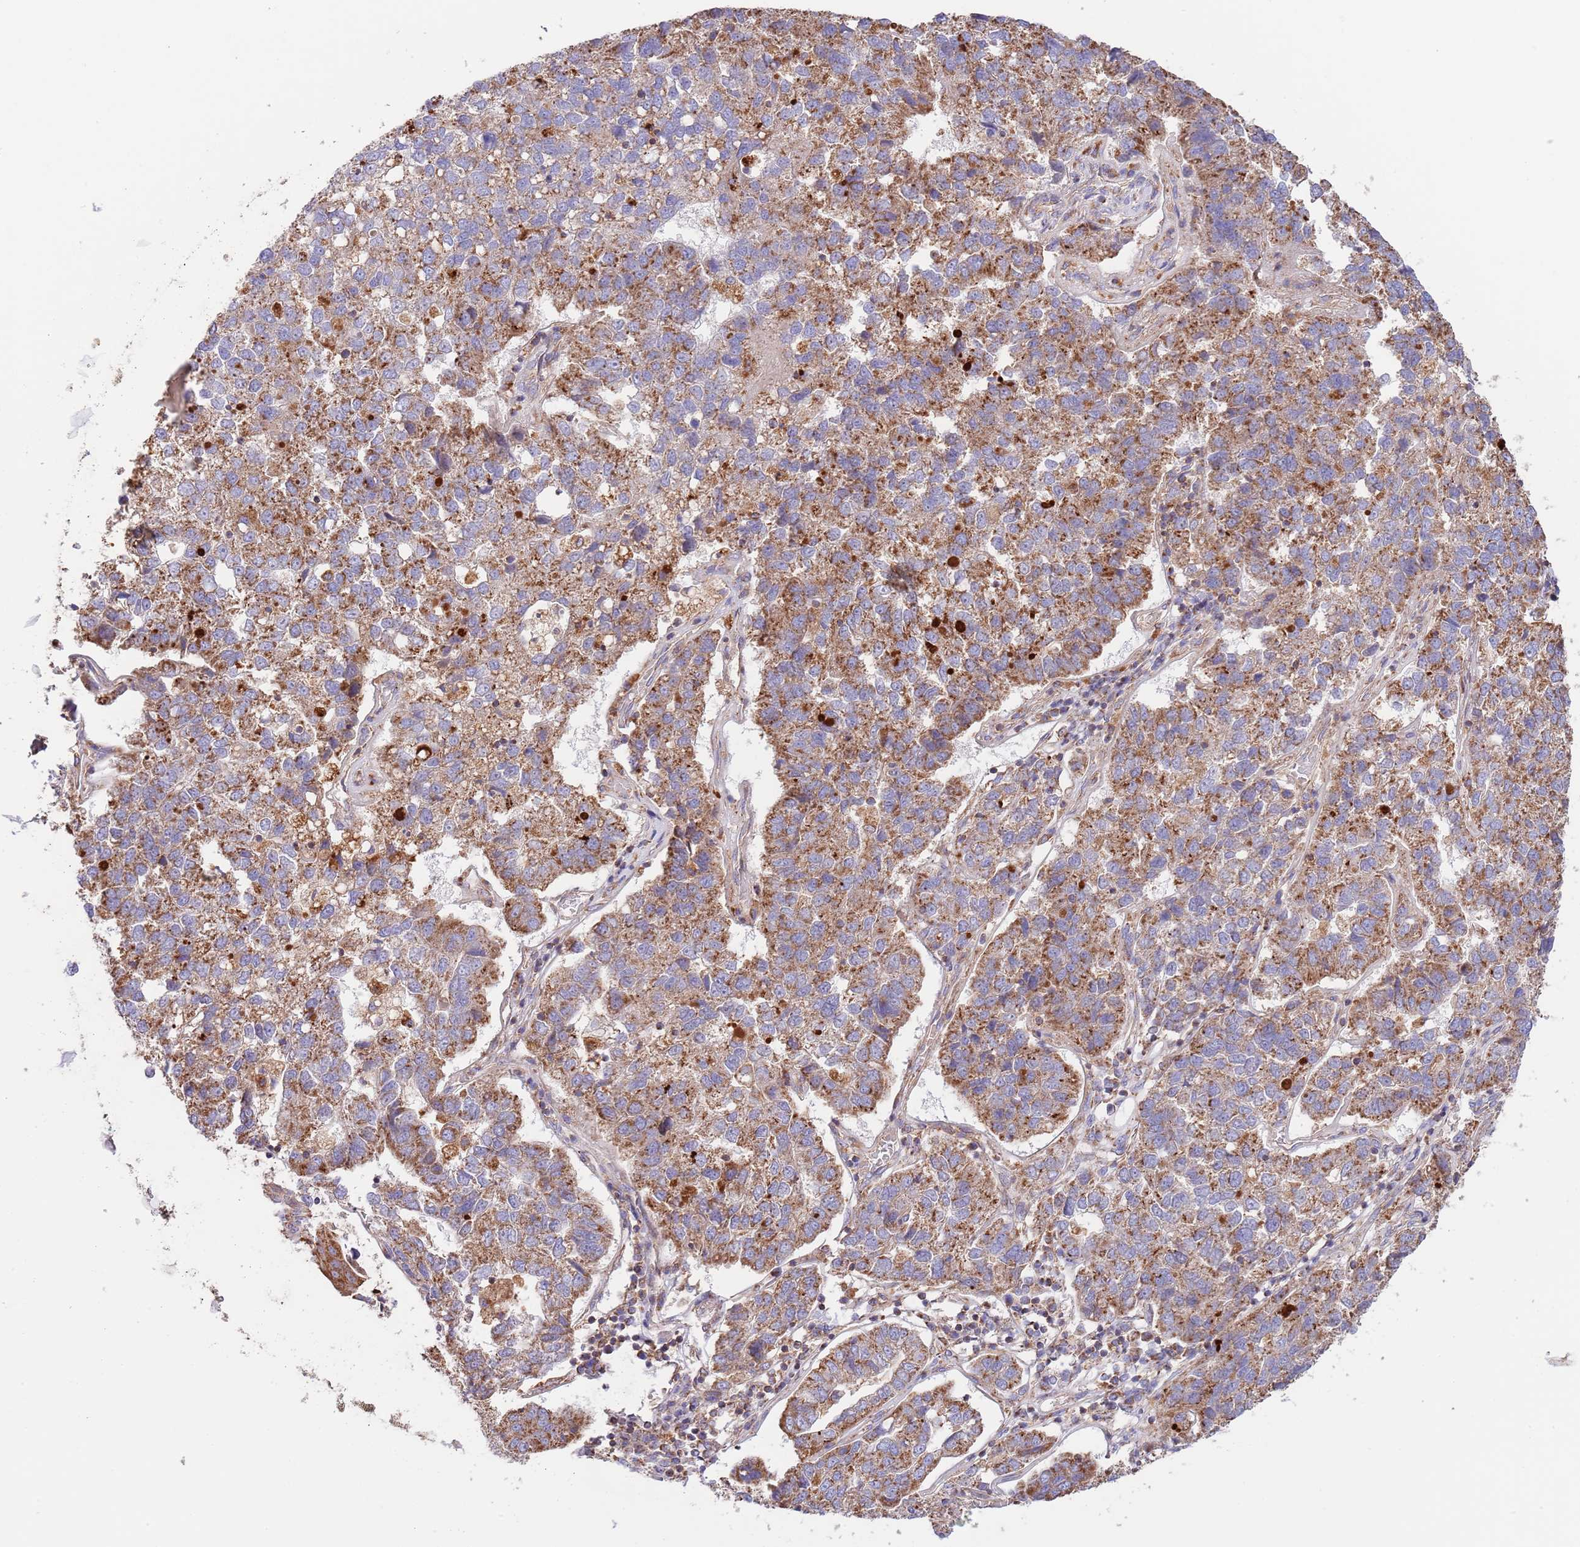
{"staining": {"intensity": "strong", "quantity": ">75%", "location": "cytoplasmic/membranous"}, "tissue": "pancreatic cancer", "cell_type": "Tumor cells", "image_type": "cancer", "snomed": [{"axis": "morphology", "description": "Adenocarcinoma, NOS"}, {"axis": "topography", "description": "Pancreas"}], "caption": "Immunohistochemical staining of pancreatic adenocarcinoma reveals high levels of strong cytoplasmic/membranous staining in approximately >75% of tumor cells. (DAB (3,3'-diaminobenzidine) IHC with brightfield microscopy, high magnification).", "gene": "DNAJA3", "patient": {"sex": "female", "age": 61}}